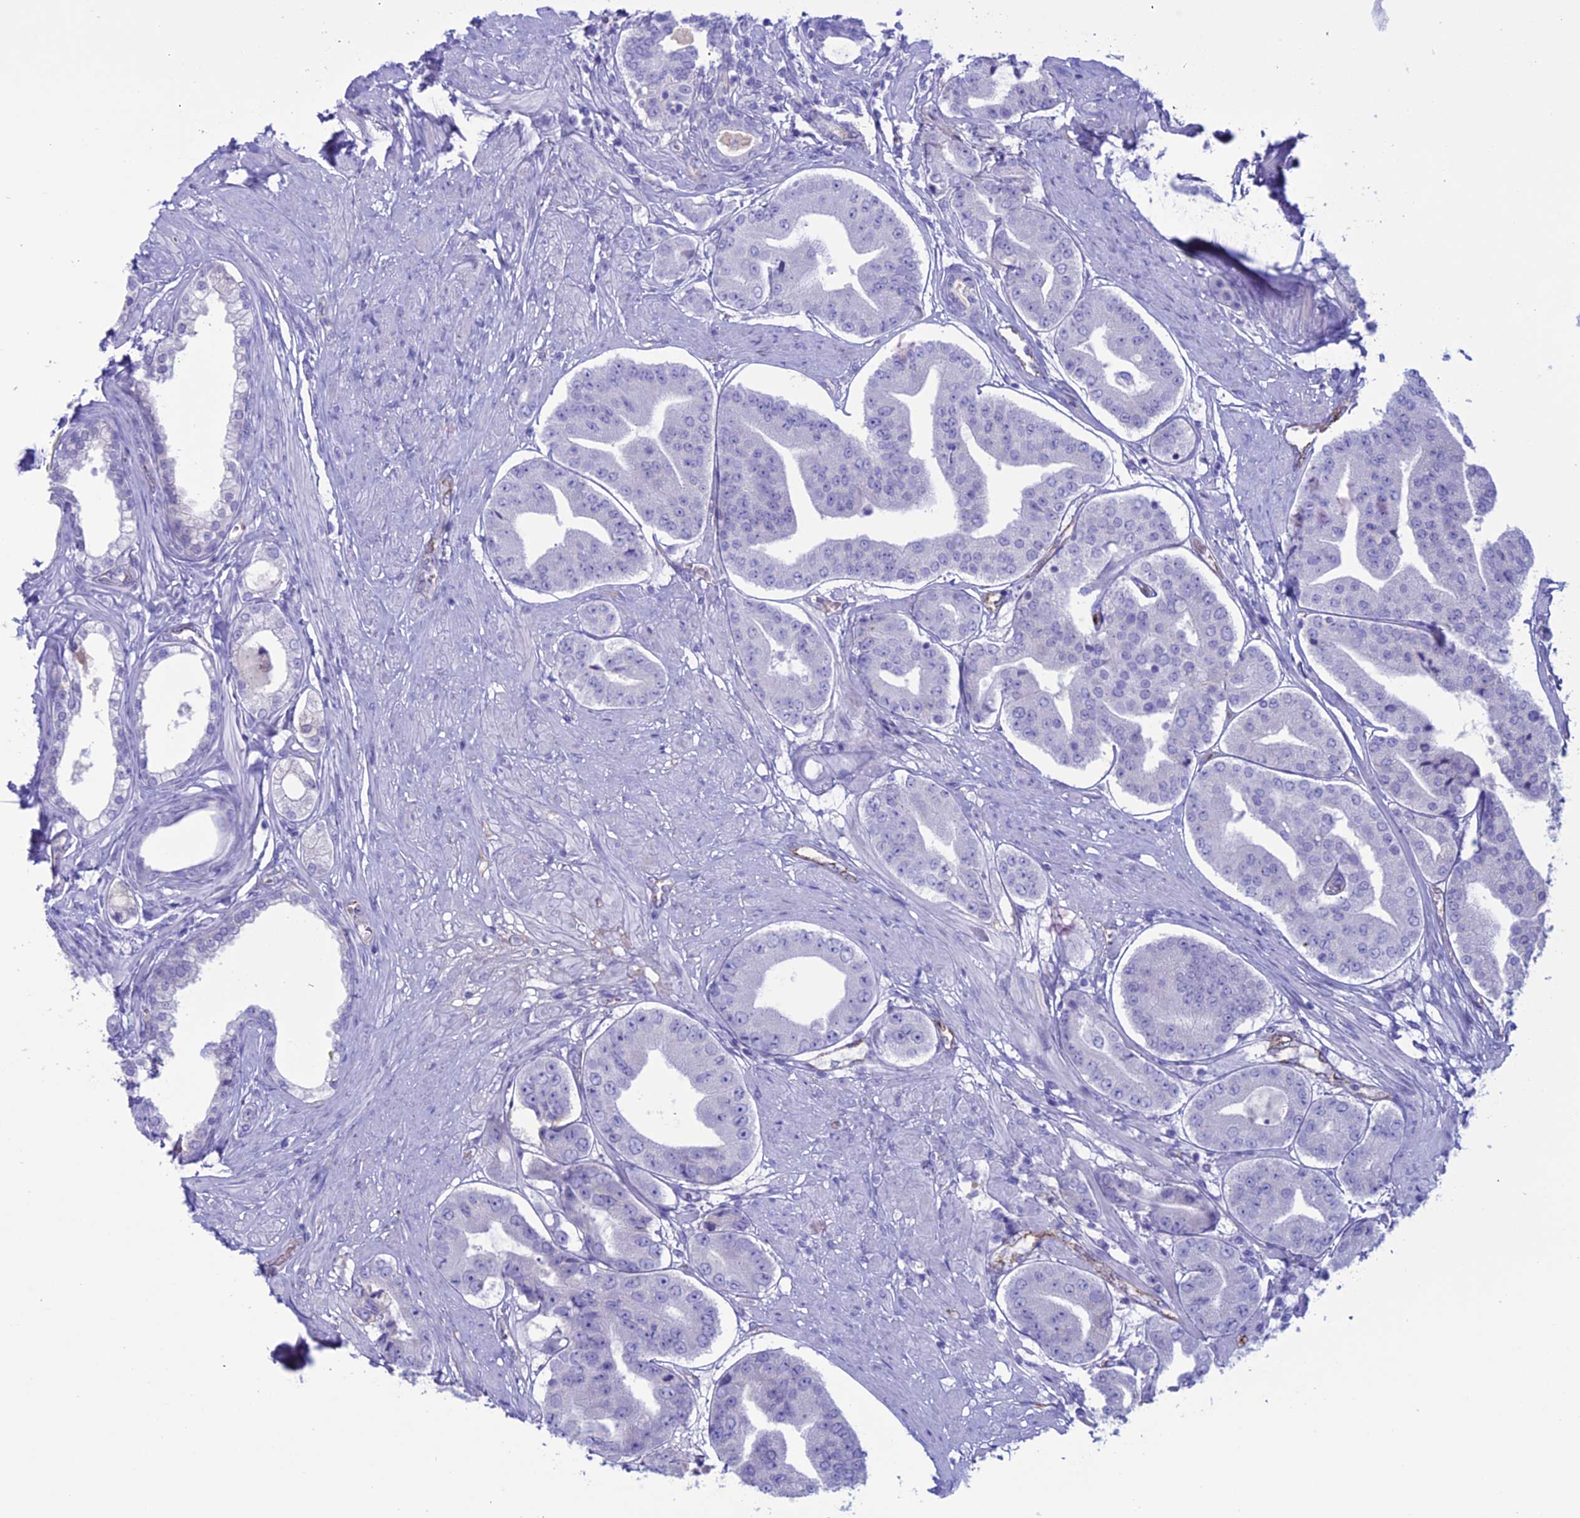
{"staining": {"intensity": "negative", "quantity": "none", "location": "none"}, "tissue": "prostate cancer", "cell_type": "Tumor cells", "image_type": "cancer", "snomed": [{"axis": "morphology", "description": "Adenocarcinoma, High grade"}, {"axis": "topography", "description": "Prostate"}], "caption": "This is an IHC image of prostate cancer (high-grade adenocarcinoma). There is no expression in tumor cells.", "gene": "CDC42EP5", "patient": {"sex": "male", "age": 63}}